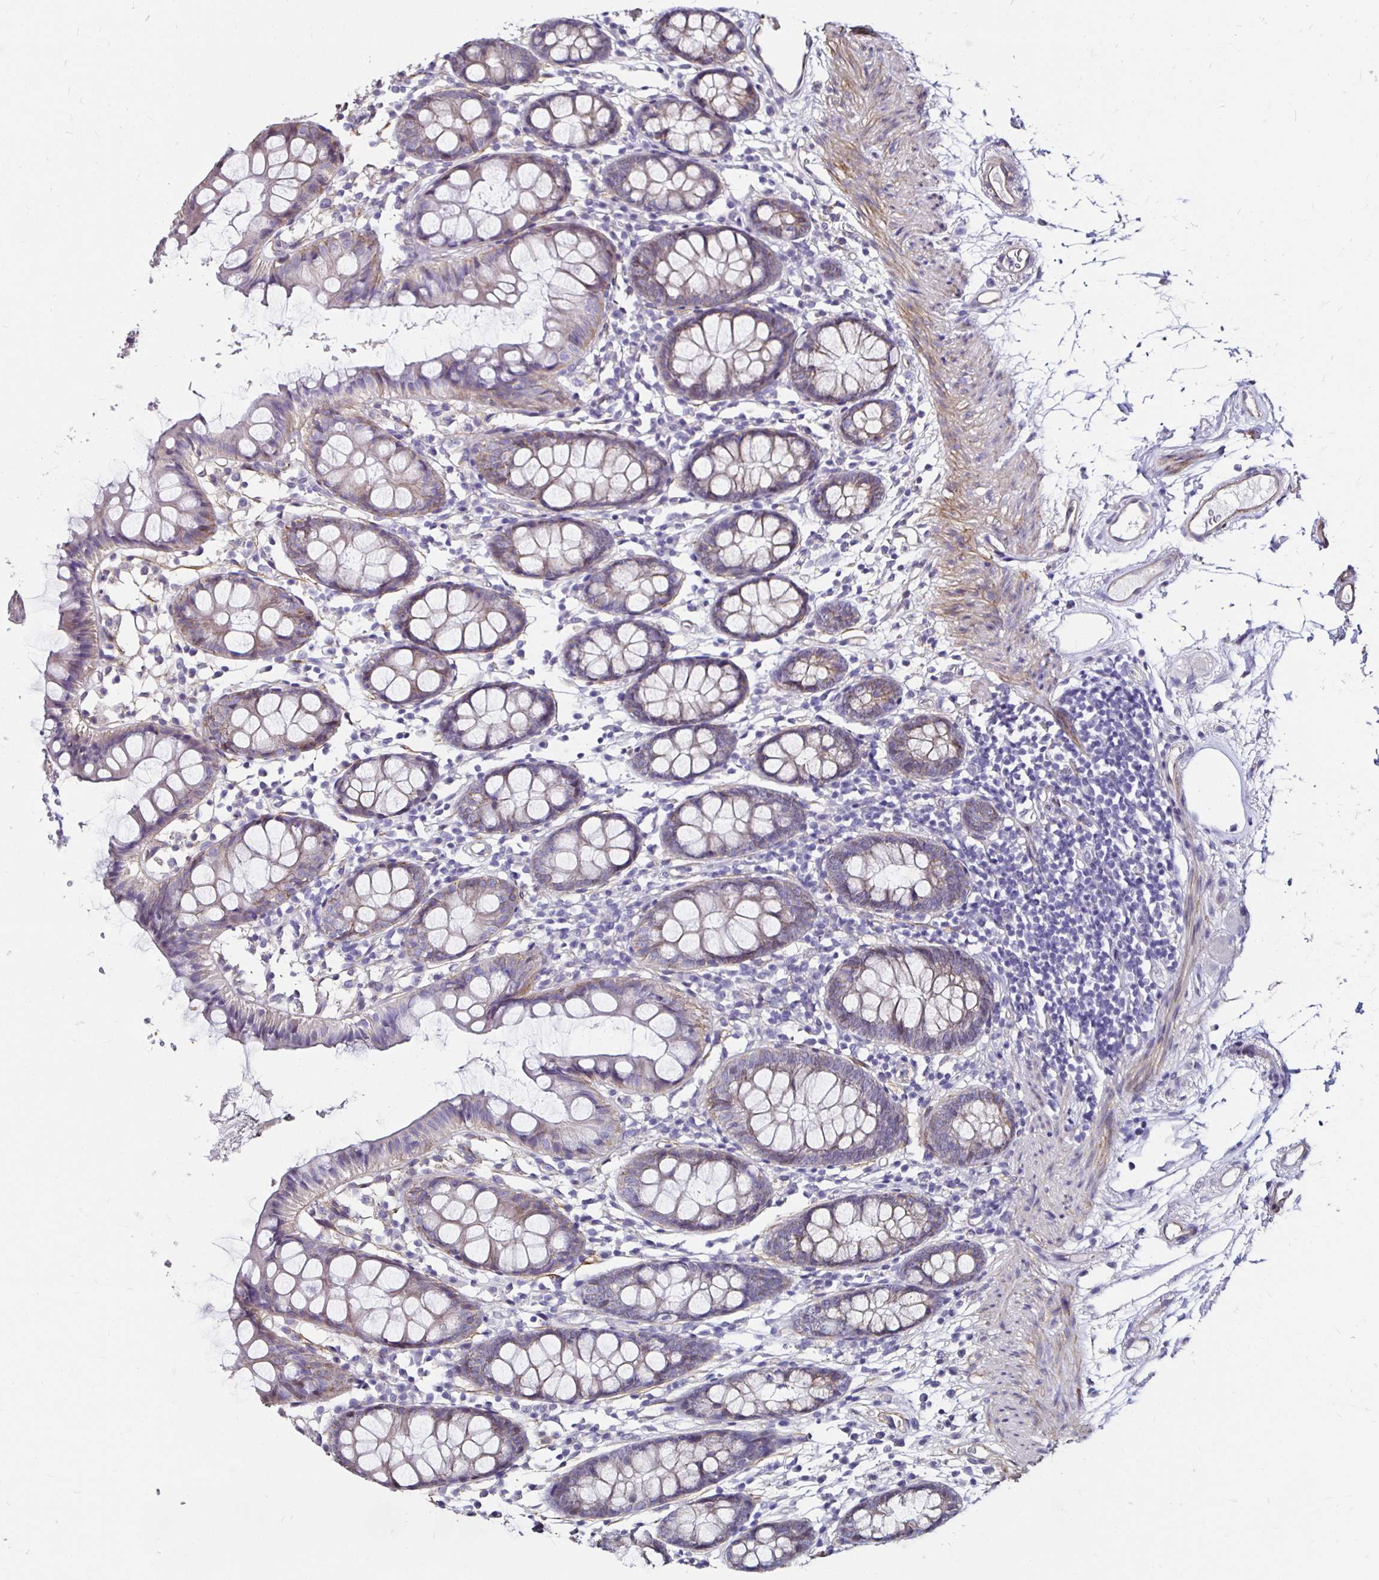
{"staining": {"intensity": "weak", "quantity": "25%-75%", "location": "cytoplasmic/membranous"}, "tissue": "colon", "cell_type": "Endothelial cells", "image_type": "normal", "snomed": [{"axis": "morphology", "description": "Normal tissue, NOS"}, {"axis": "topography", "description": "Colon"}], "caption": "Approximately 25%-75% of endothelial cells in benign colon demonstrate weak cytoplasmic/membranous protein staining as visualized by brown immunohistochemical staining.", "gene": "ITGB1", "patient": {"sex": "female", "age": 84}}